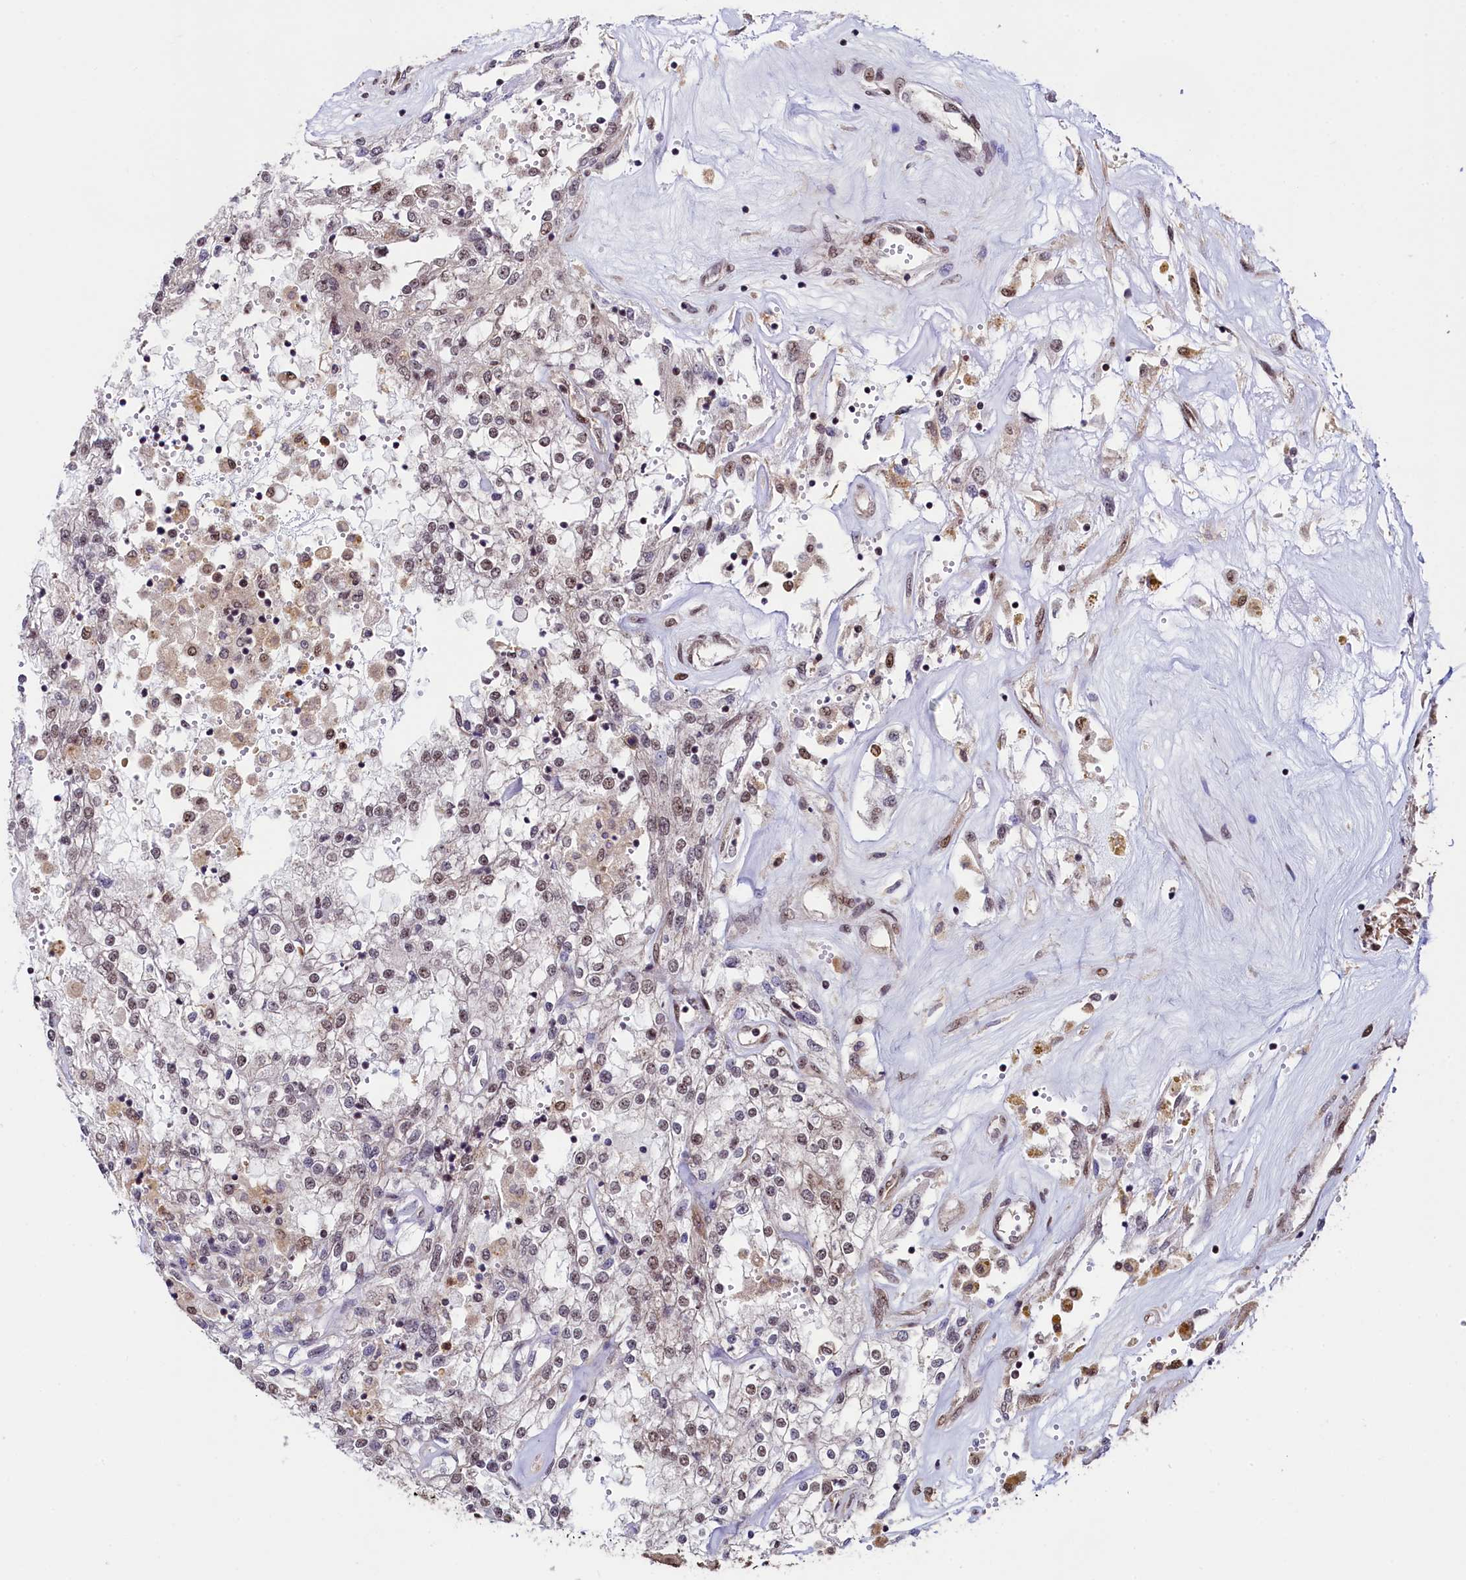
{"staining": {"intensity": "weak", "quantity": ">75%", "location": "nuclear"}, "tissue": "renal cancer", "cell_type": "Tumor cells", "image_type": "cancer", "snomed": [{"axis": "morphology", "description": "Adenocarcinoma, NOS"}, {"axis": "topography", "description": "Kidney"}], "caption": "A brown stain labels weak nuclear positivity of a protein in human adenocarcinoma (renal) tumor cells.", "gene": "LEO1", "patient": {"sex": "female", "age": 52}}